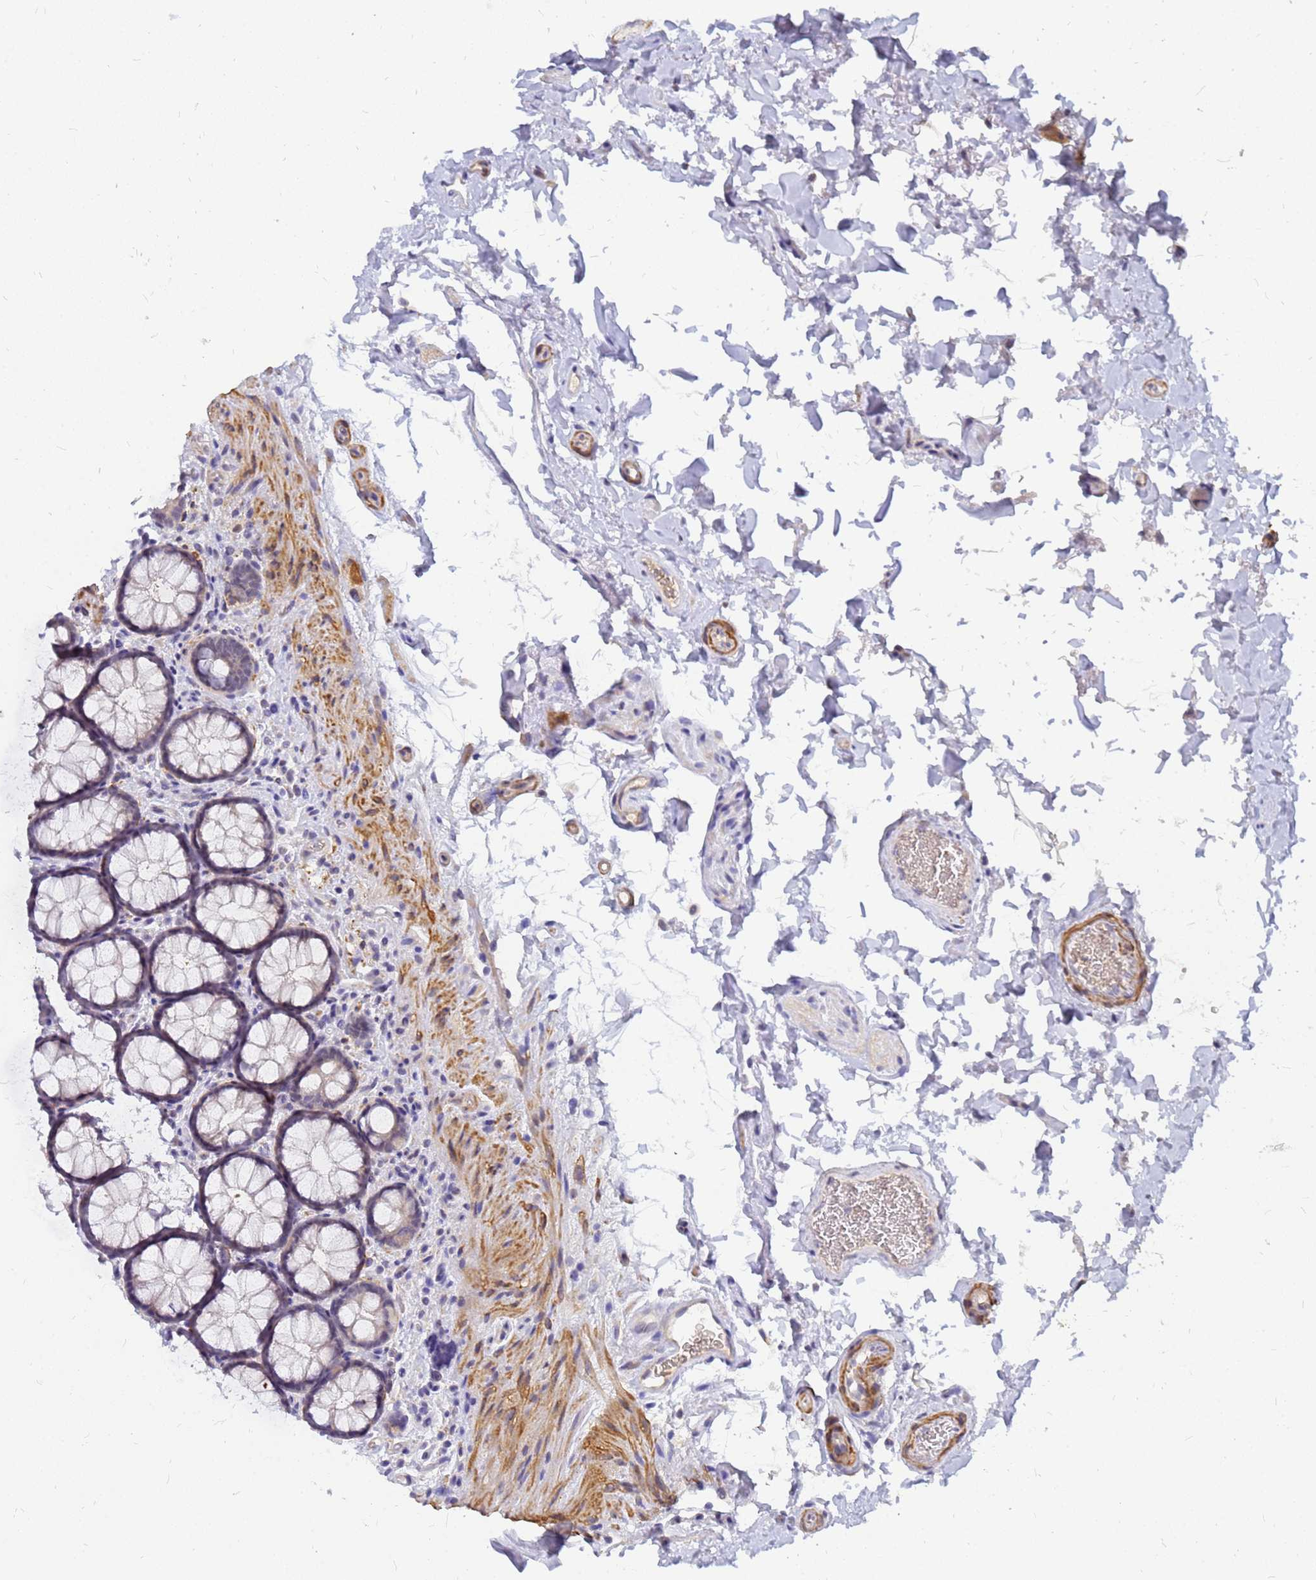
{"staining": {"intensity": "moderate", "quantity": ">75%", "location": "cytoplasmic/membranous"}, "tissue": "colon", "cell_type": "Endothelial cells", "image_type": "normal", "snomed": [{"axis": "morphology", "description": "Normal tissue, NOS"}, {"axis": "topography", "description": "Colon"}], "caption": "A micrograph showing moderate cytoplasmic/membranous staining in about >75% of endothelial cells in normal colon, as visualized by brown immunohistochemical staining.", "gene": "SRGAP3", "patient": {"sex": "female", "age": 82}}